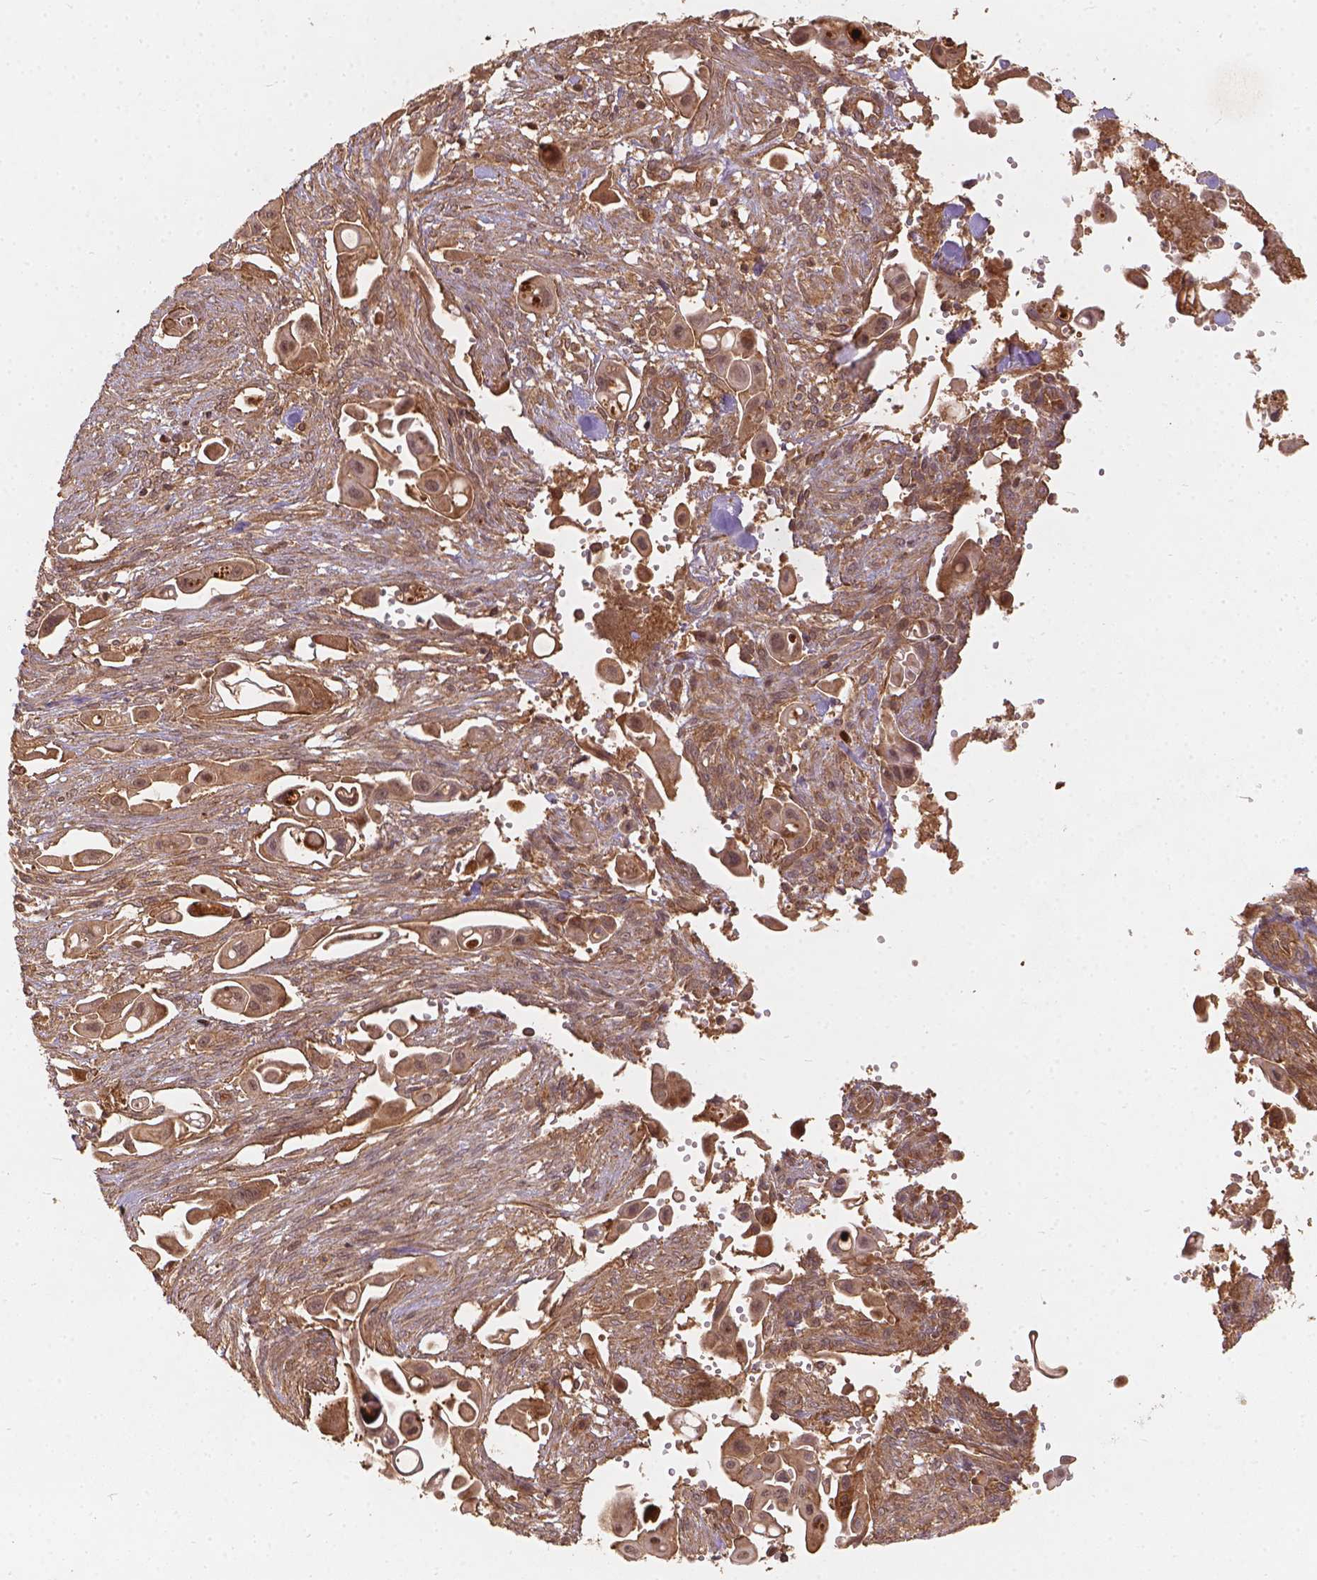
{"staining": {"intensity": "moderate", "quantity": ">75%", "location": "cytoplasmic/membranous"}, "tissue": "pancreatic cancer", "cell_type": "Tumor cells", "image_type": "cancer", "snomed": [{"axis": "morphology", "description": "Adenocarcinoma, NOS"}, {"axis": "topography", "description": "Pancreas"}], "caption": "A high-resolution histopathology image shows immunohistochemistry (IHC) staining of pancreatic cancer (adenocarcinoma), which displays moderate cytoplasmic/membranous expression in about >75% of tumor cells. Nuclei are stained in blue.", "gene": "XPR1", "patient": {"sex": "male", "age": 50}}